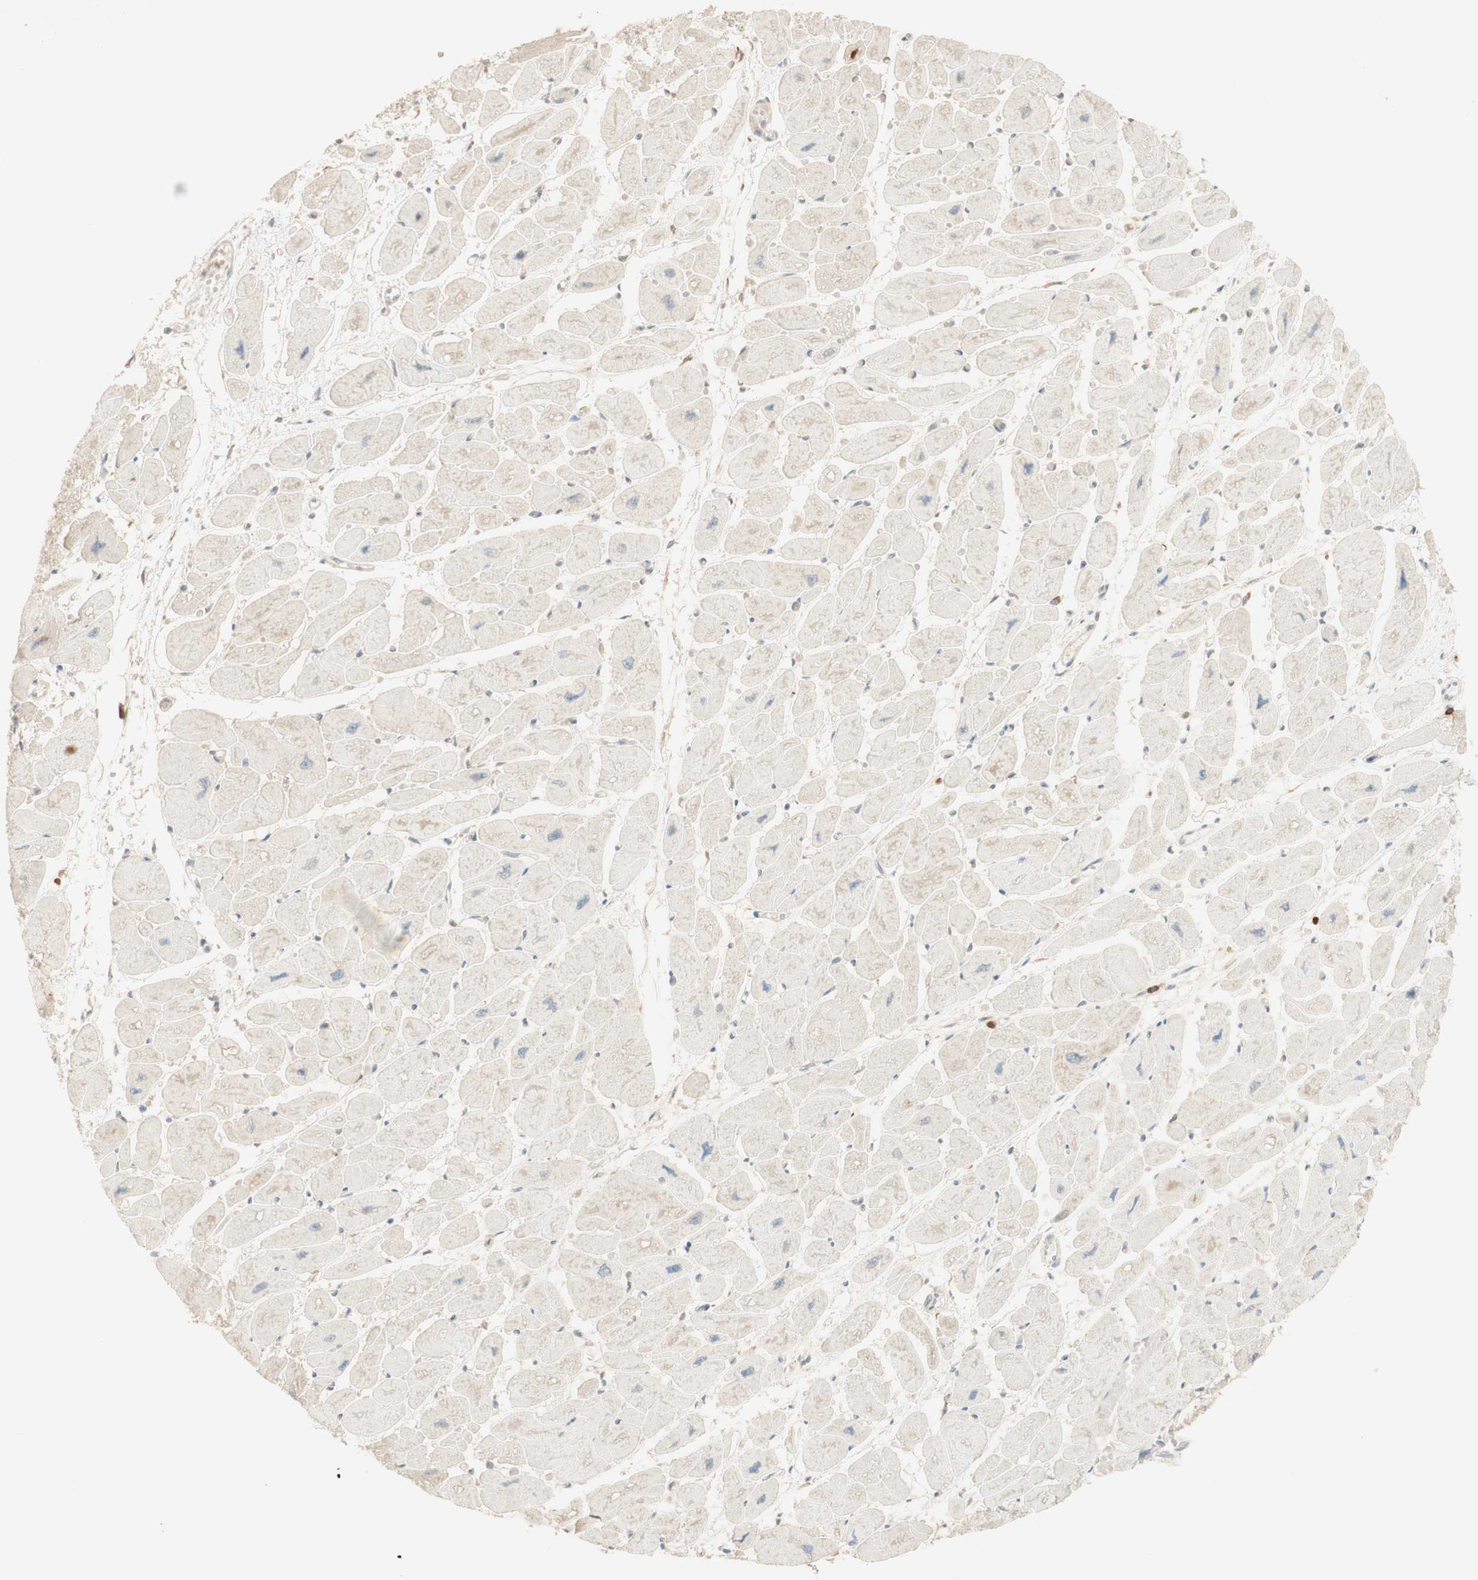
{"staining": {"intensity": "weak", "quantity": "25%-75%", "location": "cytoplasmic/membranous"}, "tissue": "heart muscle", "cell_type": "Cardiomyocytes", "image_type": "normal", "snomed": [{"axis": "morphology", "description": "Normal tissue, NOS"}, {"axis": "topography", "description": "Heart"}], "caption": "Immunohistochemistry (IHC) of benign heart muscle exhibits low levels of weak cytoplasmic/membranous expression in about 25%-75% of cardiomyocytes.", "gene": "CLCN2", "patient": {"sex": "female", "age": 54}}